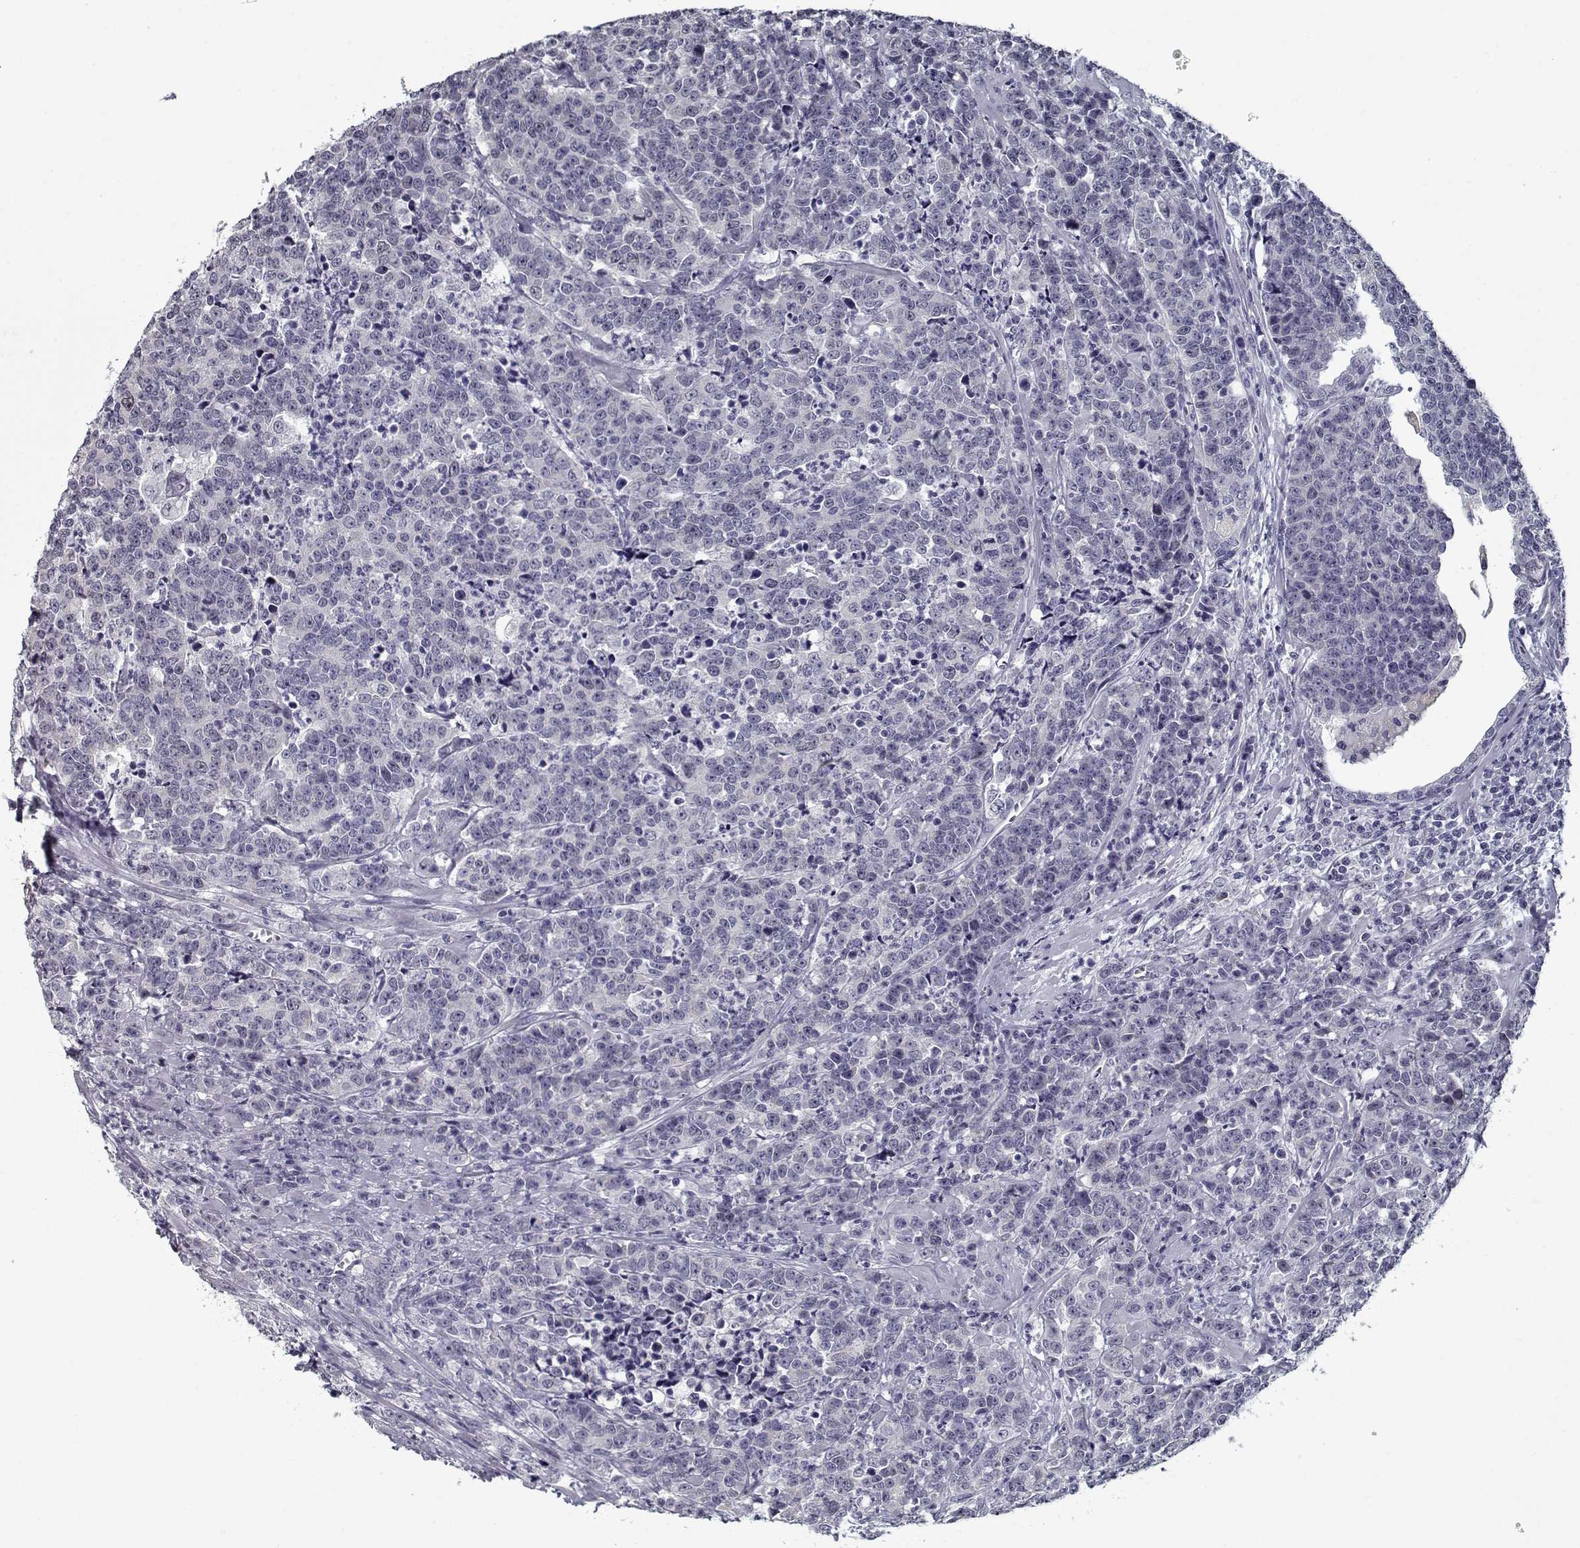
{"staining": {"intensity": "negative", "quantity": "none", "location": "none"}, "tissue": "prostate cancer", "cell_type": "Tumor cells", "image_type": "cancer", "snomed": [{"axis": "morphology", "description": "Adenocarcinoma, NOS"}, {"axis": "topography", "description": "Prostate"}], "caption": "This is an immunohistochemistry (IHC) histopathology image of prostate cancer. There is no staining in tumor cells.", "gene": "SEC16B", "patient": {"sex": "male", "age": 67}}